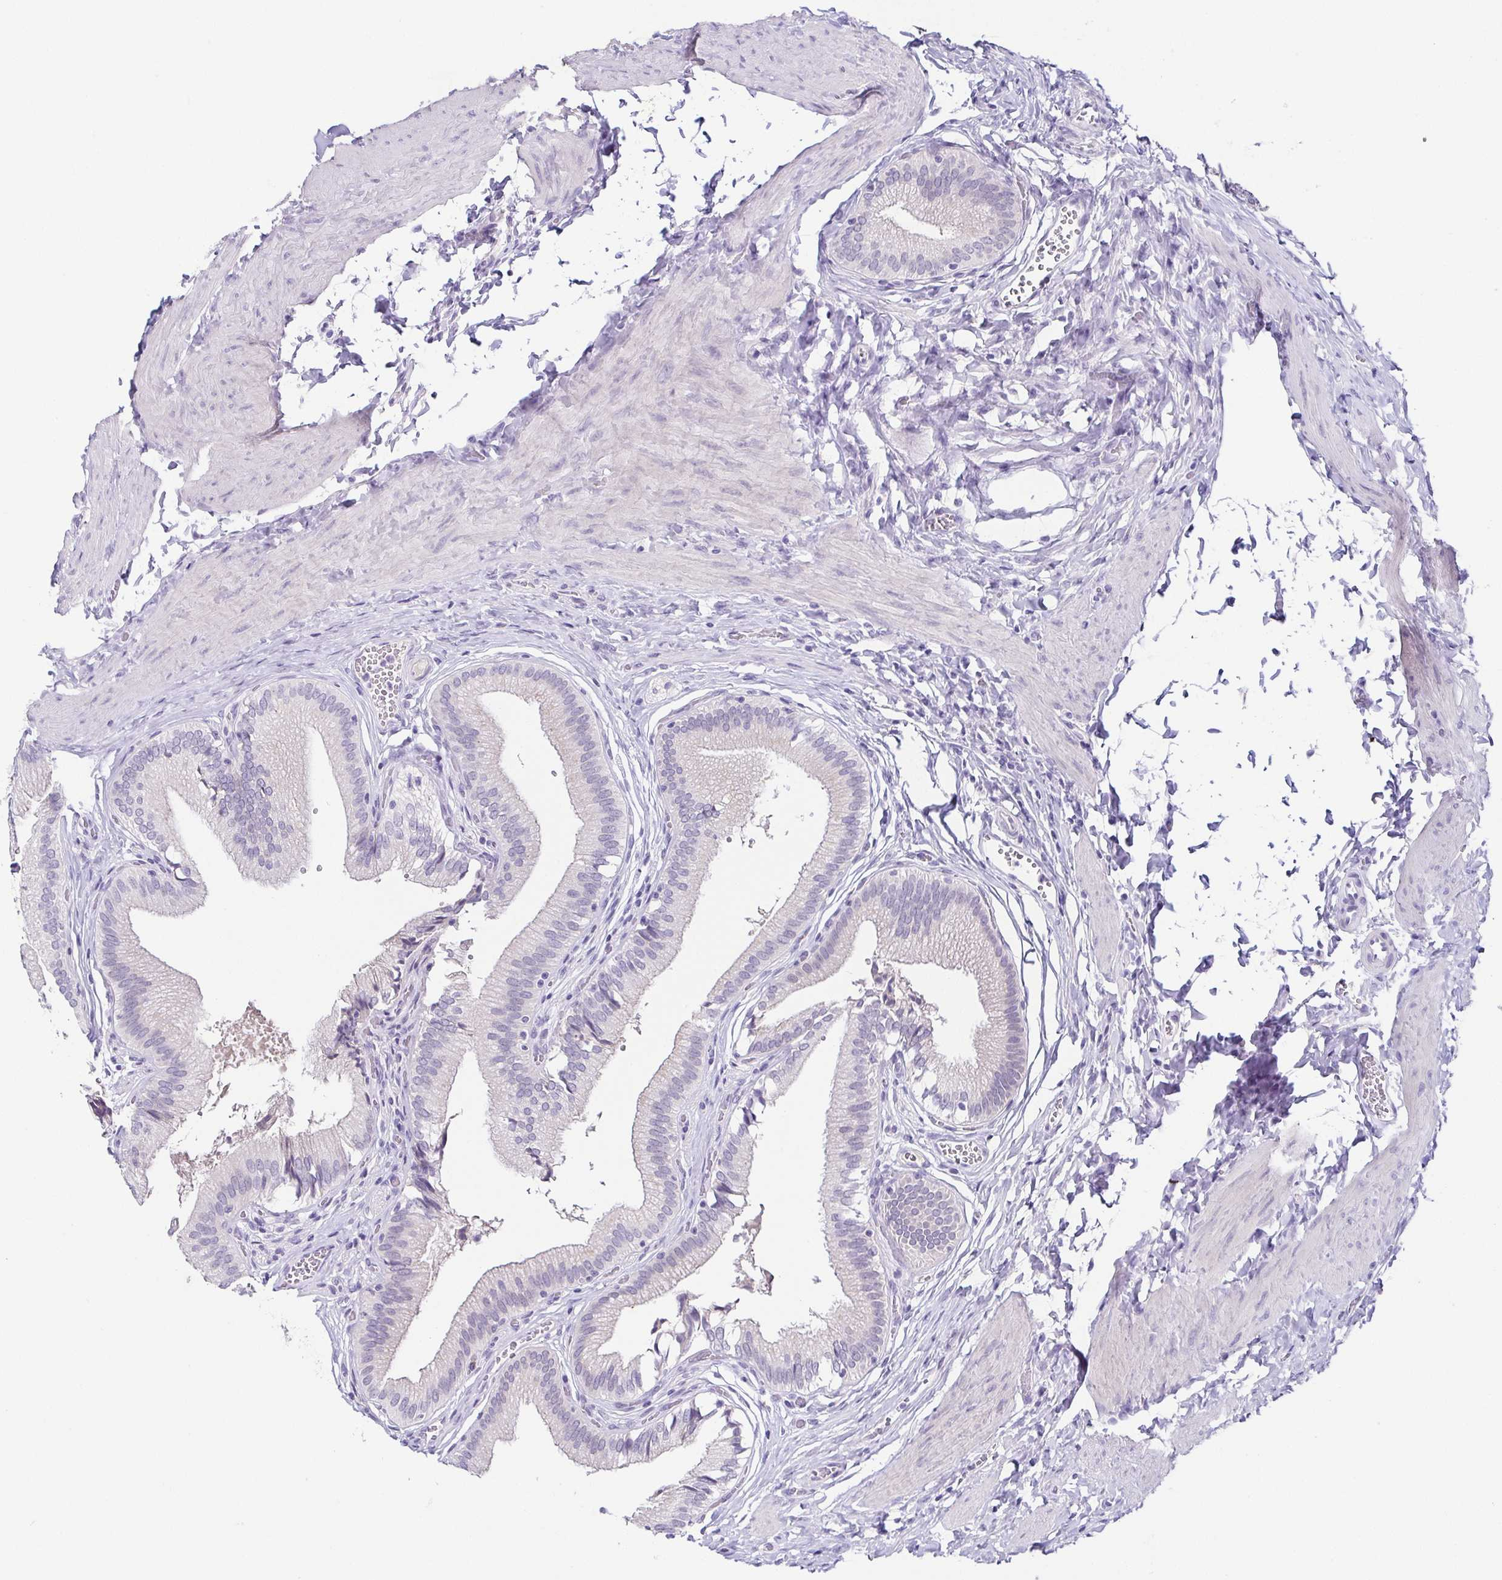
{"staining": {"intensity": "negative", "quantity": "none", "location": "none"}, "tissue": "gallbladder", "cell_type": "Glandular cells", "image_type": "normal", "snomed": [{"axis": "morphology", "description": "Normal tissue, NOS"}, {"axis": "topography", "description": "Gallbladder"}, {"axis": "topography", "description": "Peripheral nerve tissue"}], "caption": "Immunohistochemical staining of benign human gallbladder demonstrates no significant expression in glandular cells. The staining was performed using DAB to visualize the protein expression in brown, while the nuclei were stained in blue with hematoxylin (Magnification: 20x).", "gene": "TP73", "patient": {"sex": "male", "age": 17}}